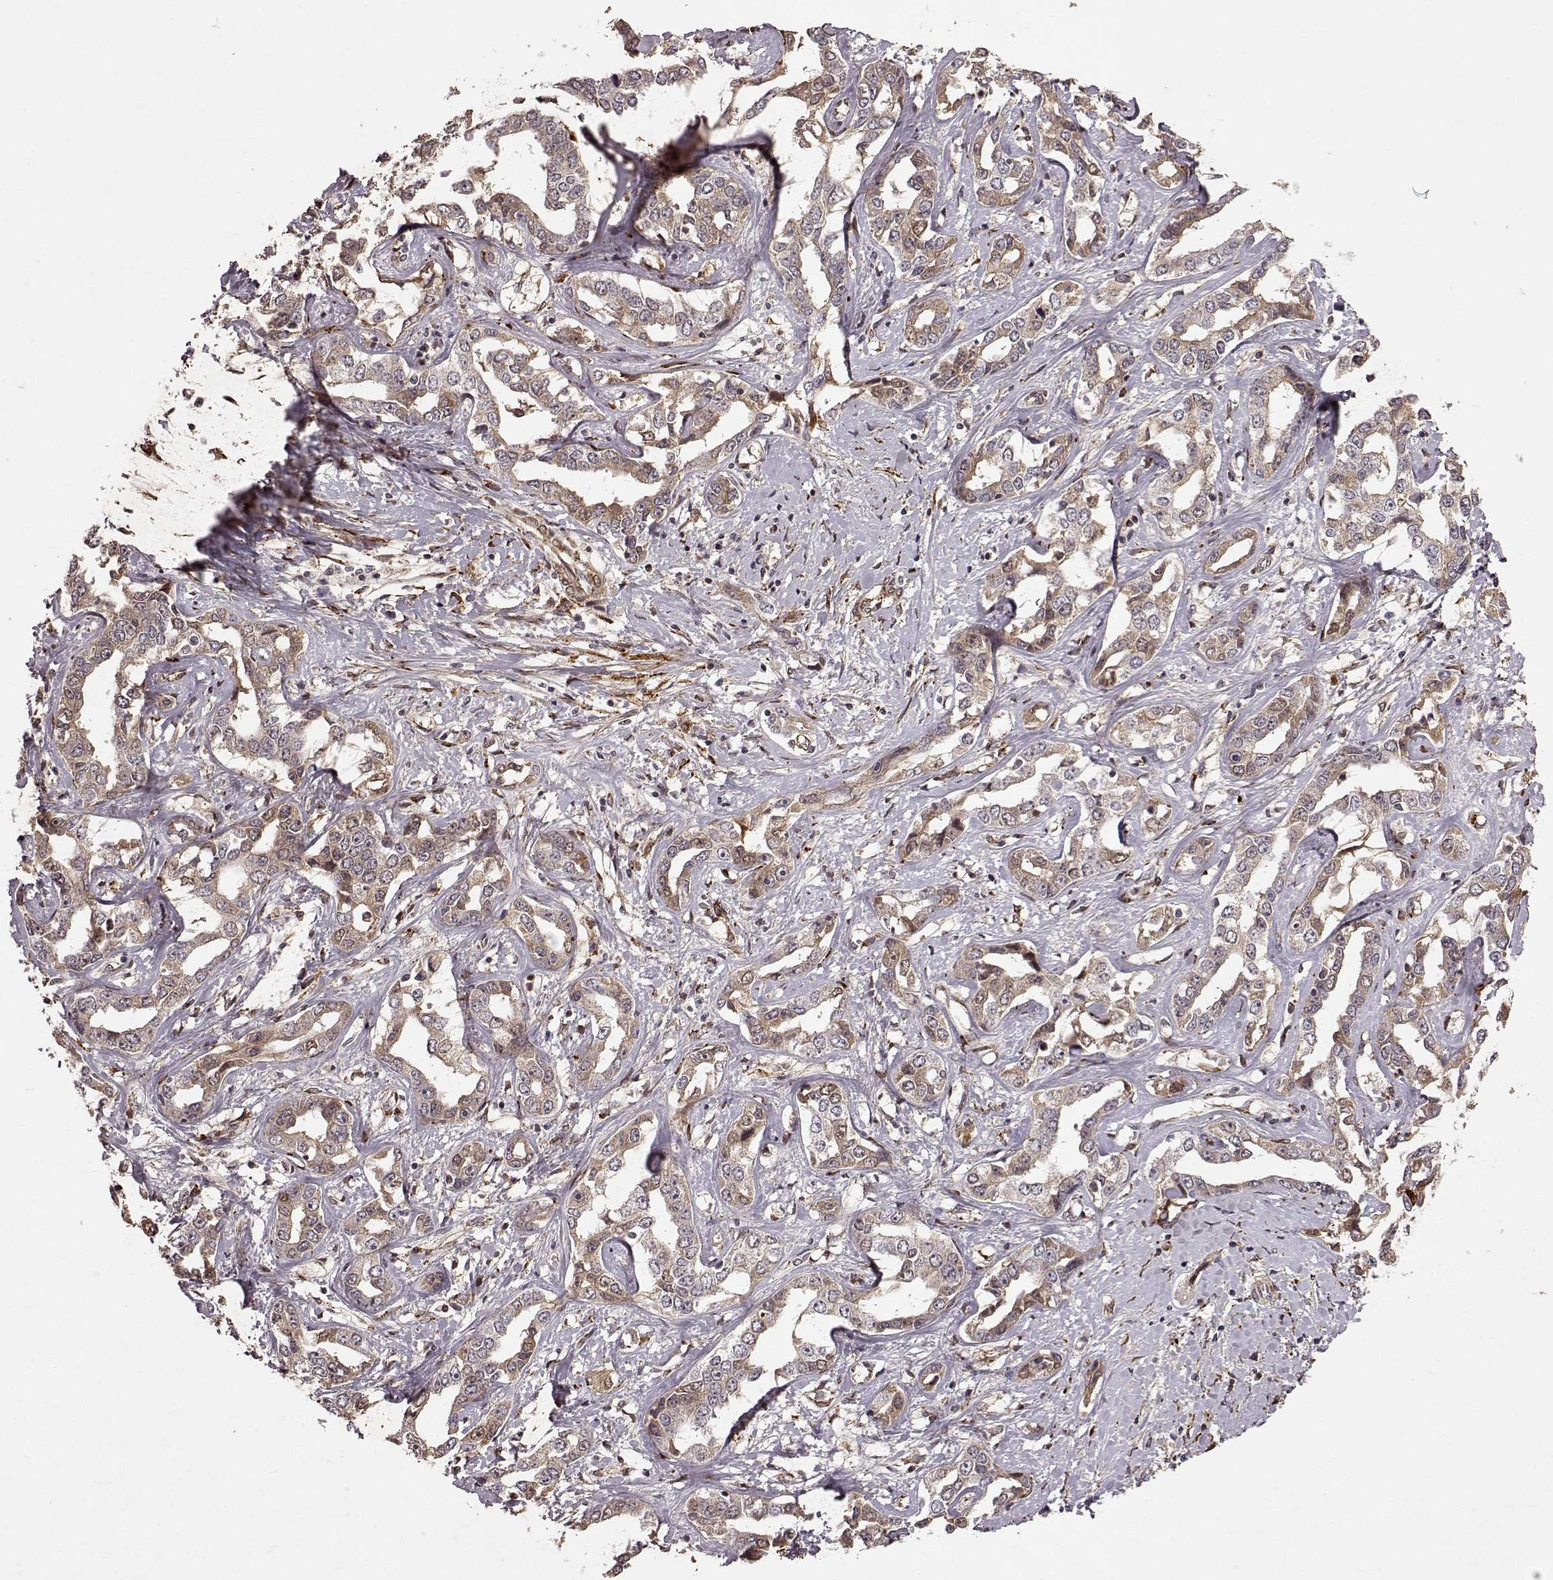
{"staining": {"intensity": "moderate", "quantity": "25%-75%", "location": "cytoplasmic/membranous"}, "tissue": "liver cancer", "cell_type": "Tumor cells", "image_type": "cancer", "snomed": [{"axis": "morphology", "description": "Cholangiocarcinoma"}, {"axis": "topography", "description": "Liver"}], "caption": "Liver cancer was stained to show a protein in brown. There is medium levels of moderate cytoplasmic/membranous positivity in approximately 25%-75% of tumor cells. Immunohistochemistry (ihc) stains the protein in brown and the nuclei are stained blue.", "gene": "FSTL1", "patient": {"sex": "male", "age": 59}}